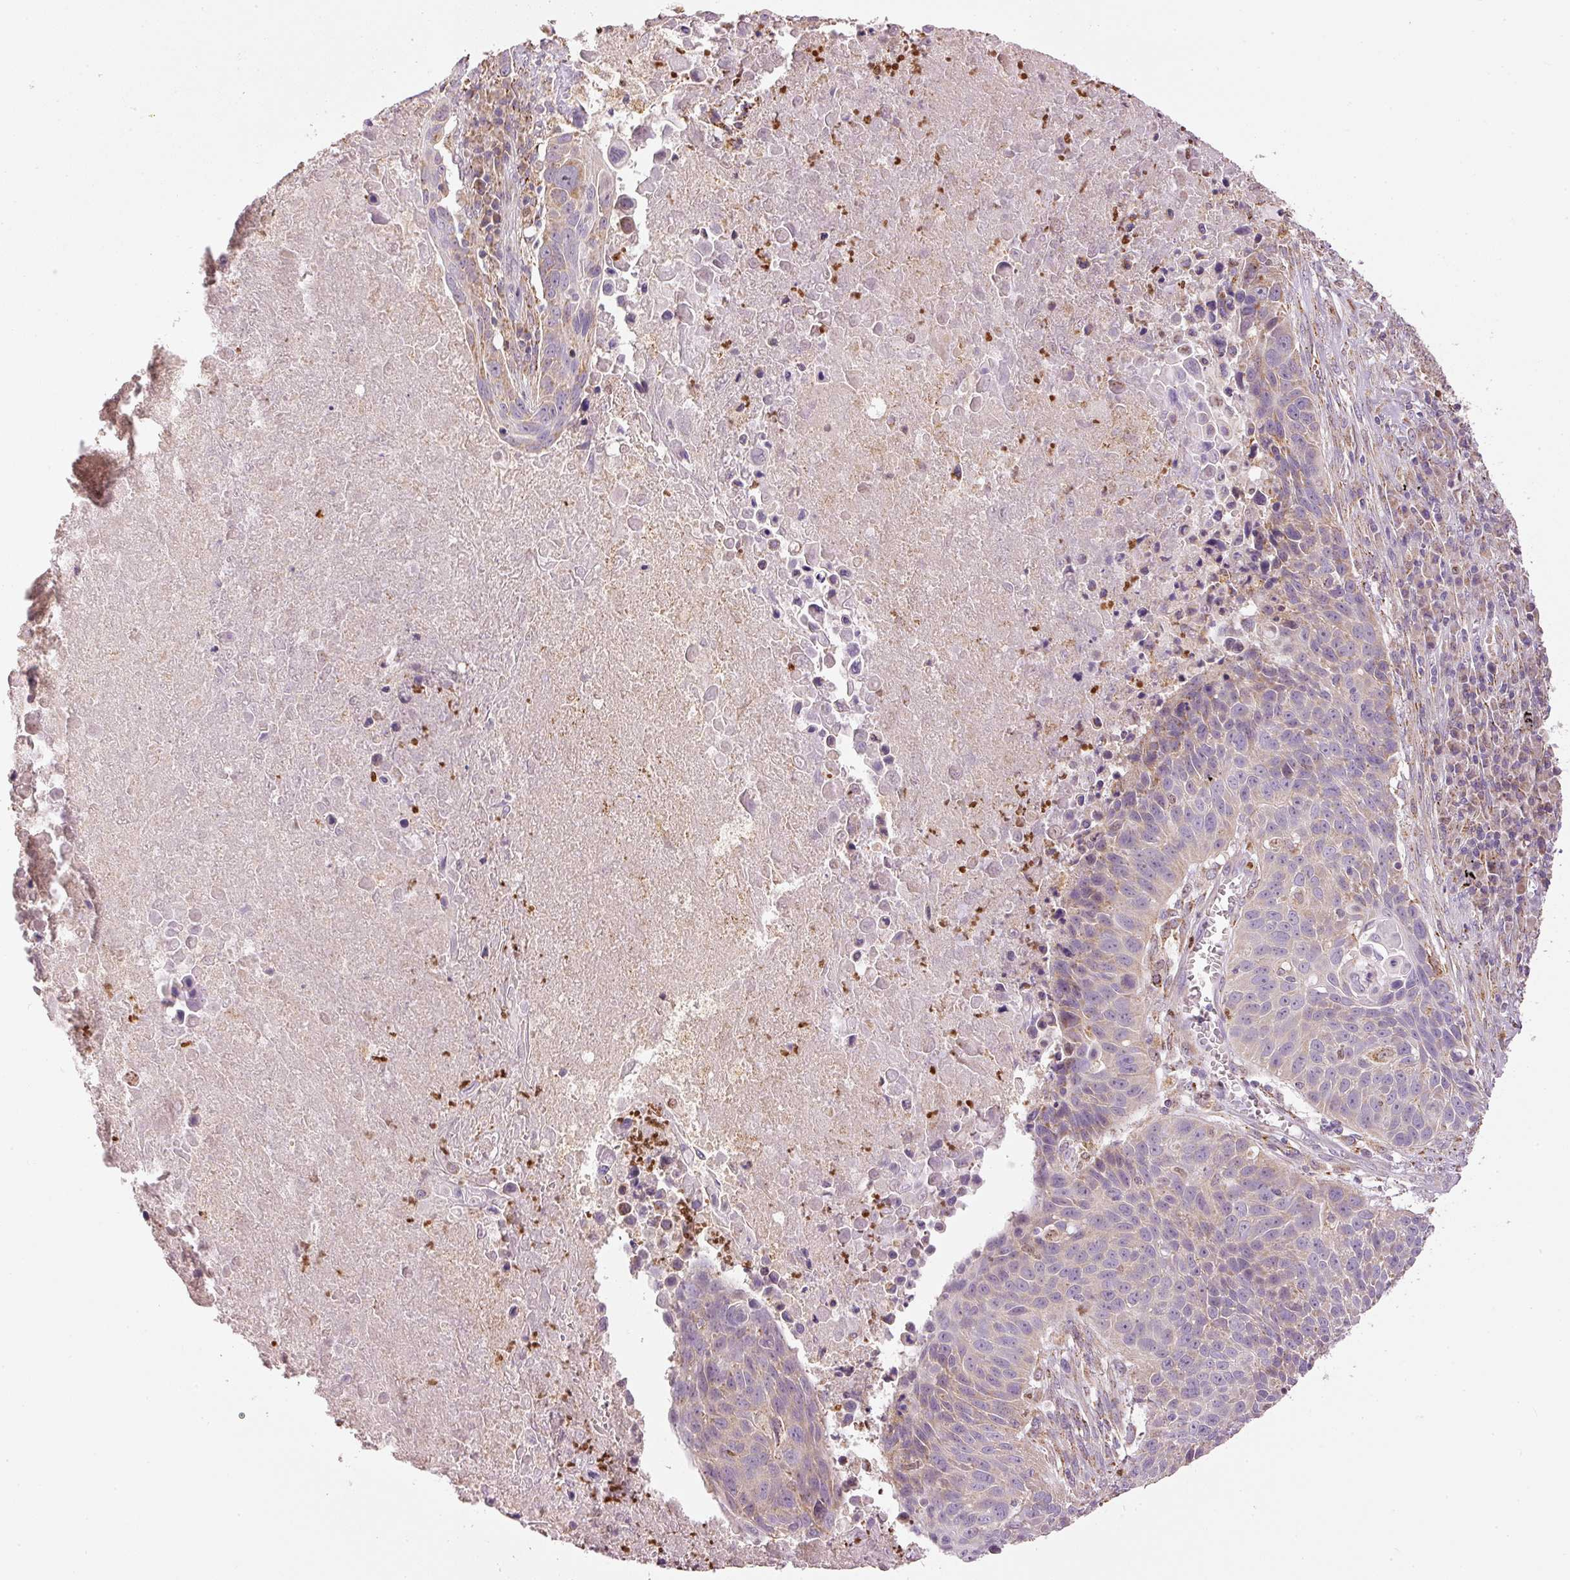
{"staining": {"intensity": "moderate", "quantity": "25%-75%", "location": "cytoplasmic/membranous"}, "tissue": "lung cancer", "cell_type": "Tumor cells", "image_type": "cancer", "snomed": [{"axis": "morphology", "description": "Squamous cell carcinoma, NOS"}, {"axis": "topography", "description": "Lung"}], "caption": "Protein staining of squamous cell carcinoma (lung) tissue reveals moderate cytoplasmic/membranous positivity in about 25%-75% of tumor cells. (DAB IHC, brown staining for protein, blue staining for nuclei).", "gene": "MTHFD1L", "patient": {"sex": "male", "age": 78}}